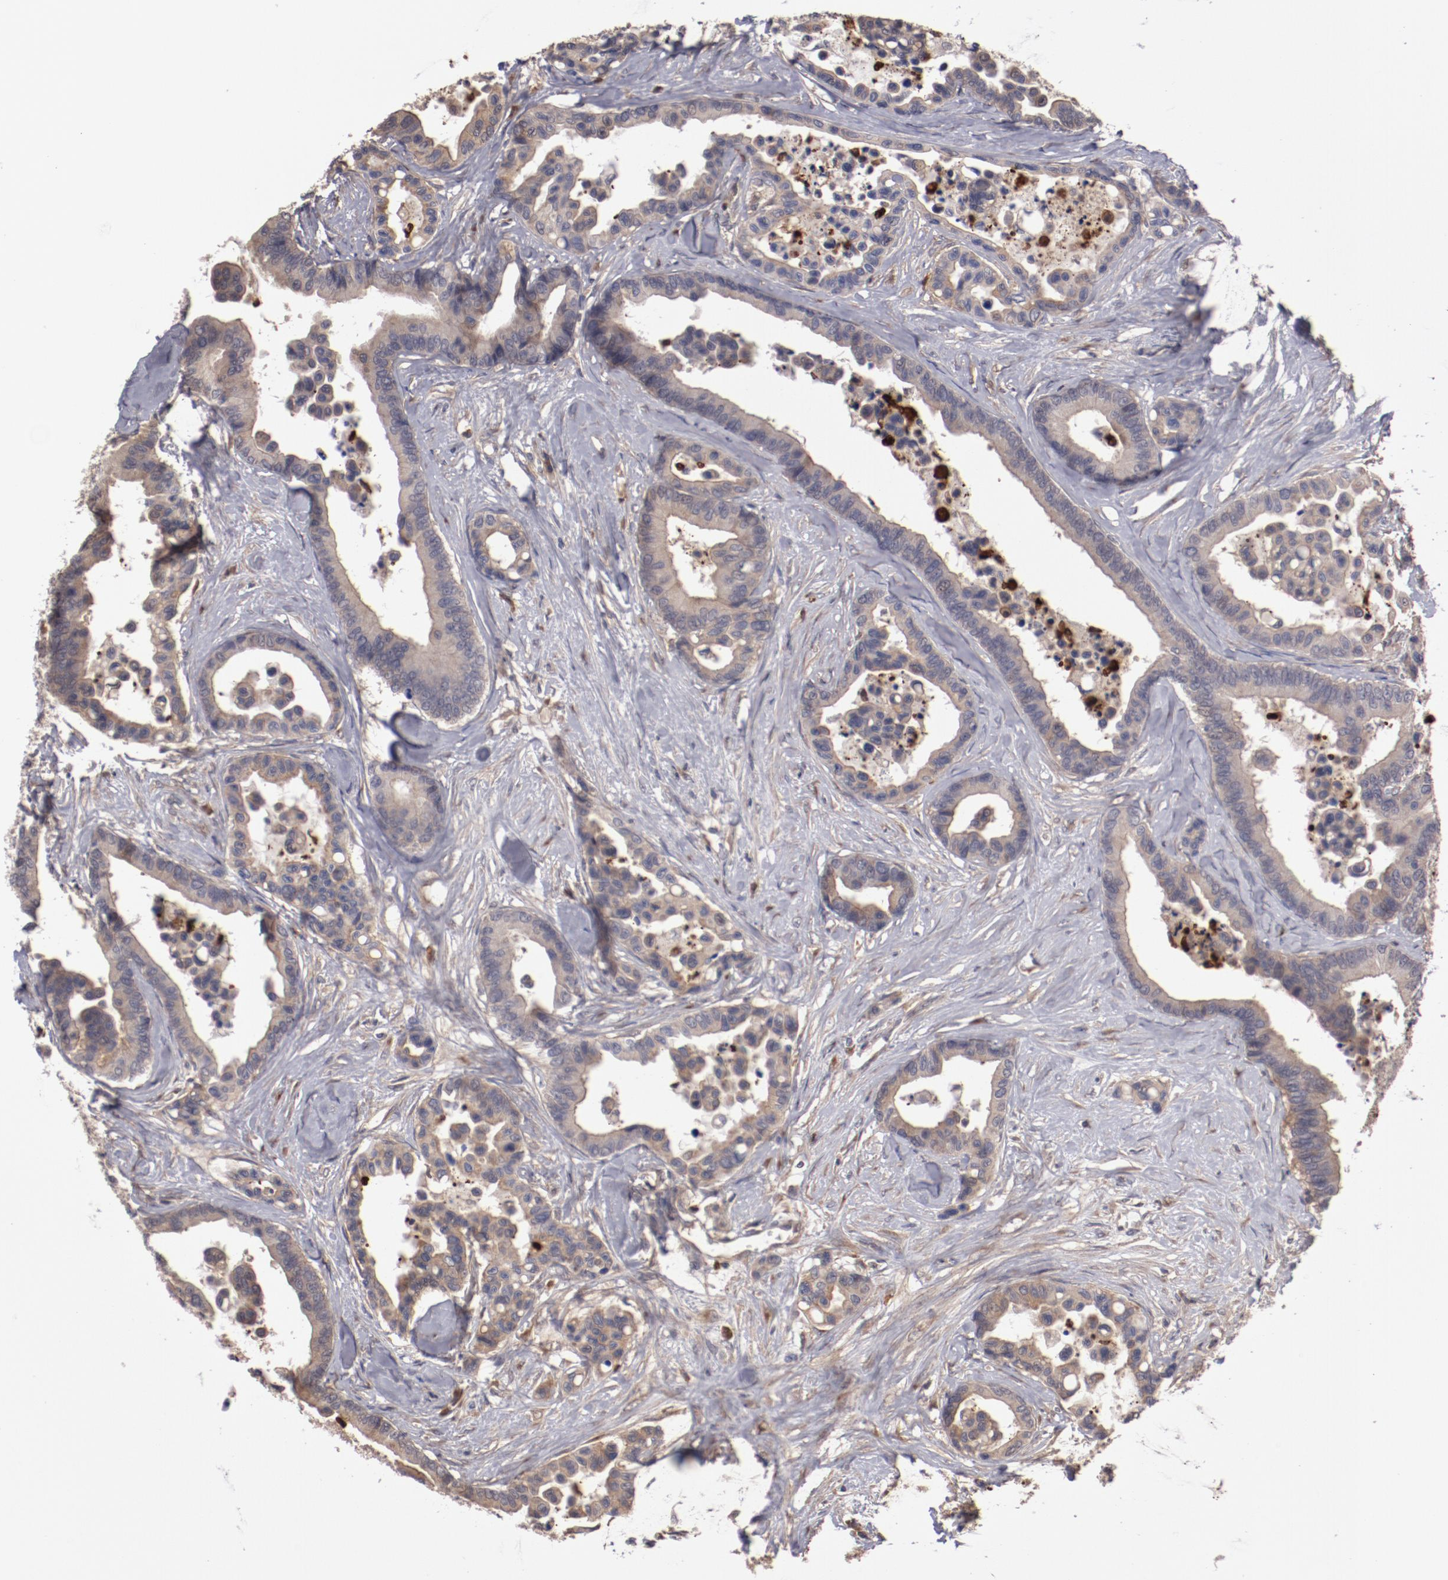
{"staining": {"intensity": "moderate", "quantity": ">75%", "location": "cytoplasmic/membranous"}, "tissue": "colorectal cancer", "cell_type": "Tumor cells", "image_type": "cancer", "snomed": [{"axis": "morphology", "description": "Adenocarcinoma, NOS"}, {"axis": "topography", "description": "Colon"}], "caption": "Immunohistochemistry micrograph of colorectal cancer stained for a protein (brown), which displays medium levels of moderate cytoplasmic/membranous expression in approximately >75% of tumor cells.", "gene": "SERPINA7", "patient": {"sex": "male", "age": 82}}